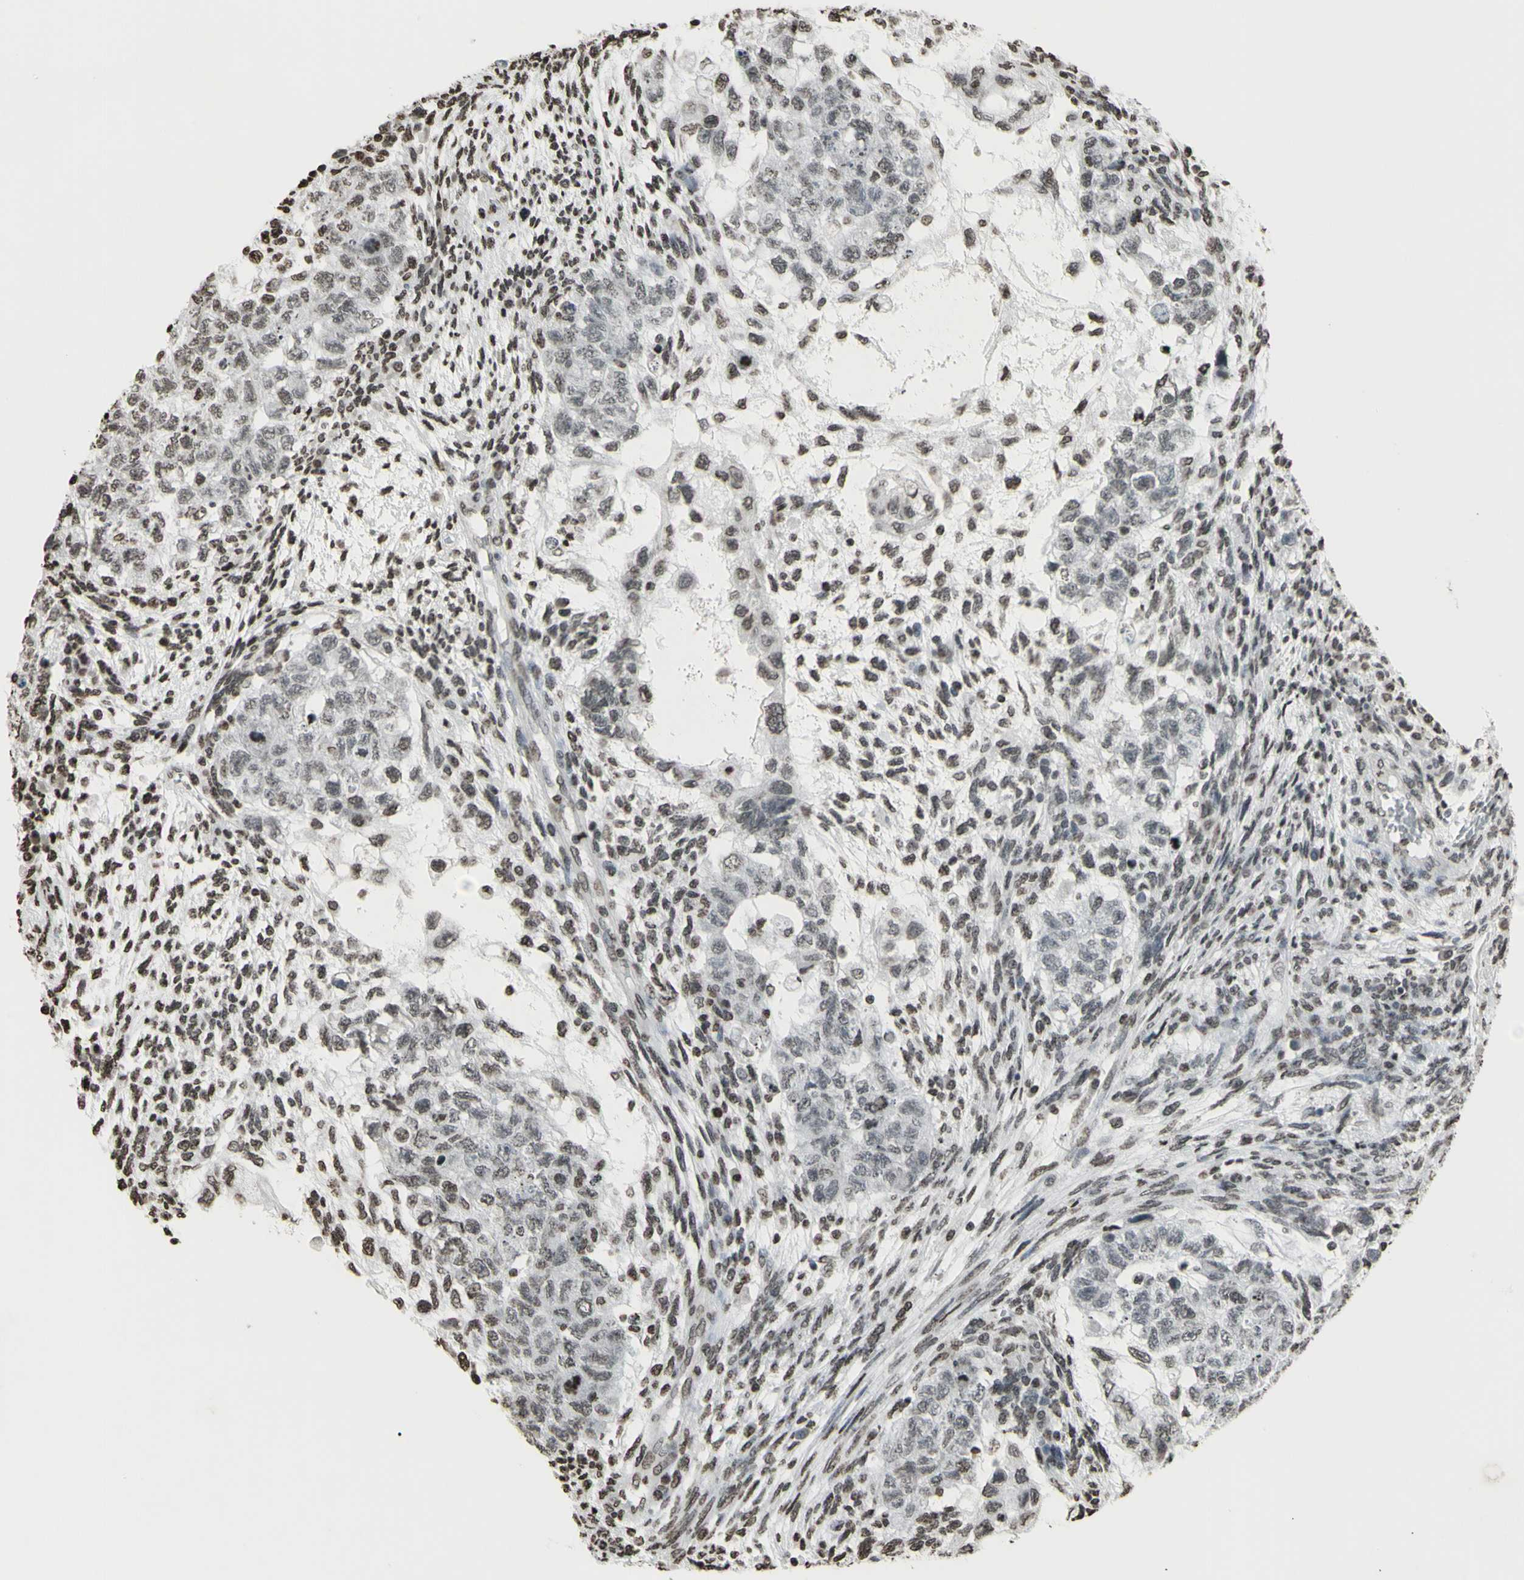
{"staining": {"intensity": "negative", "quantity": "none", "location": "none"}, "tissue": "testis cancer", "cell_type": "Tumor cells", "image_type": "cancer", "snomed": [{"axis": "morphology", "description": "Normal tissue, NOS"}, {"axis": "morphology", "description": "Carcinoma, Embryonal, NOS"}, {"axis": "topography", "description": "Testis"}], "caption": "There is no significant expression in tumor cells of testis cancer.", "gene": "CD79B", "patient": {"sex": "male", "age": 36}}